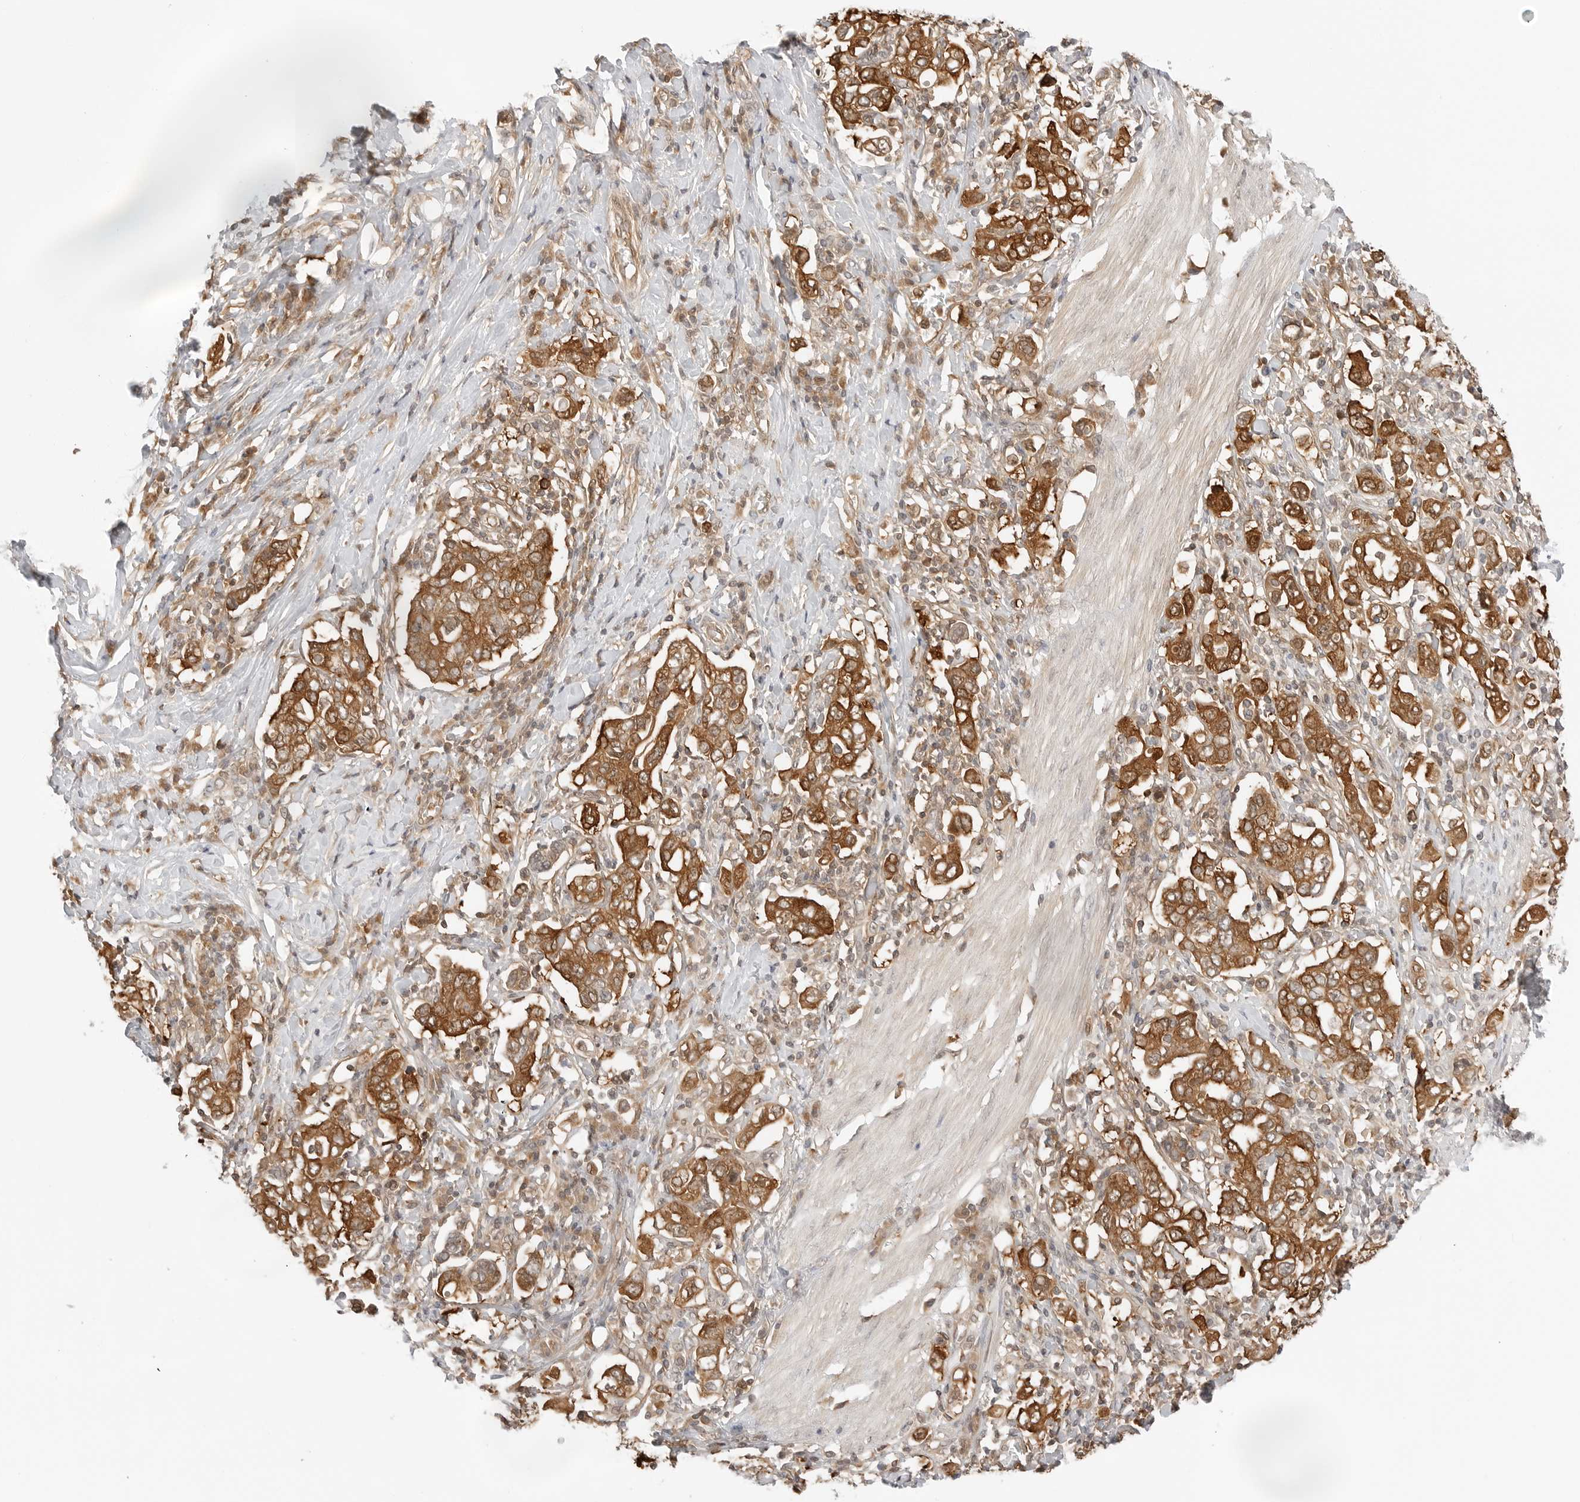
{"staining": {"intensity": "strong", "quantity": ">75%", "location": "cytoplasmic/membranous"}, "tissue": "stomach cancer", "cell_type": "Tumor cells", "image_type": "cancer", "snomed": [{"axis": "morphology", "description": "Adenocarcinoma, NOS"}, {"axis": "topography", "description": "Stomach, upper"}], "caption": "Strong cytoplasmic/membranous protein expression is present in about >75% of tumor cells in adenocarcinoma (stomach).", "gene": "NUDC", "patient": {"sex": "male", "age": 62}}